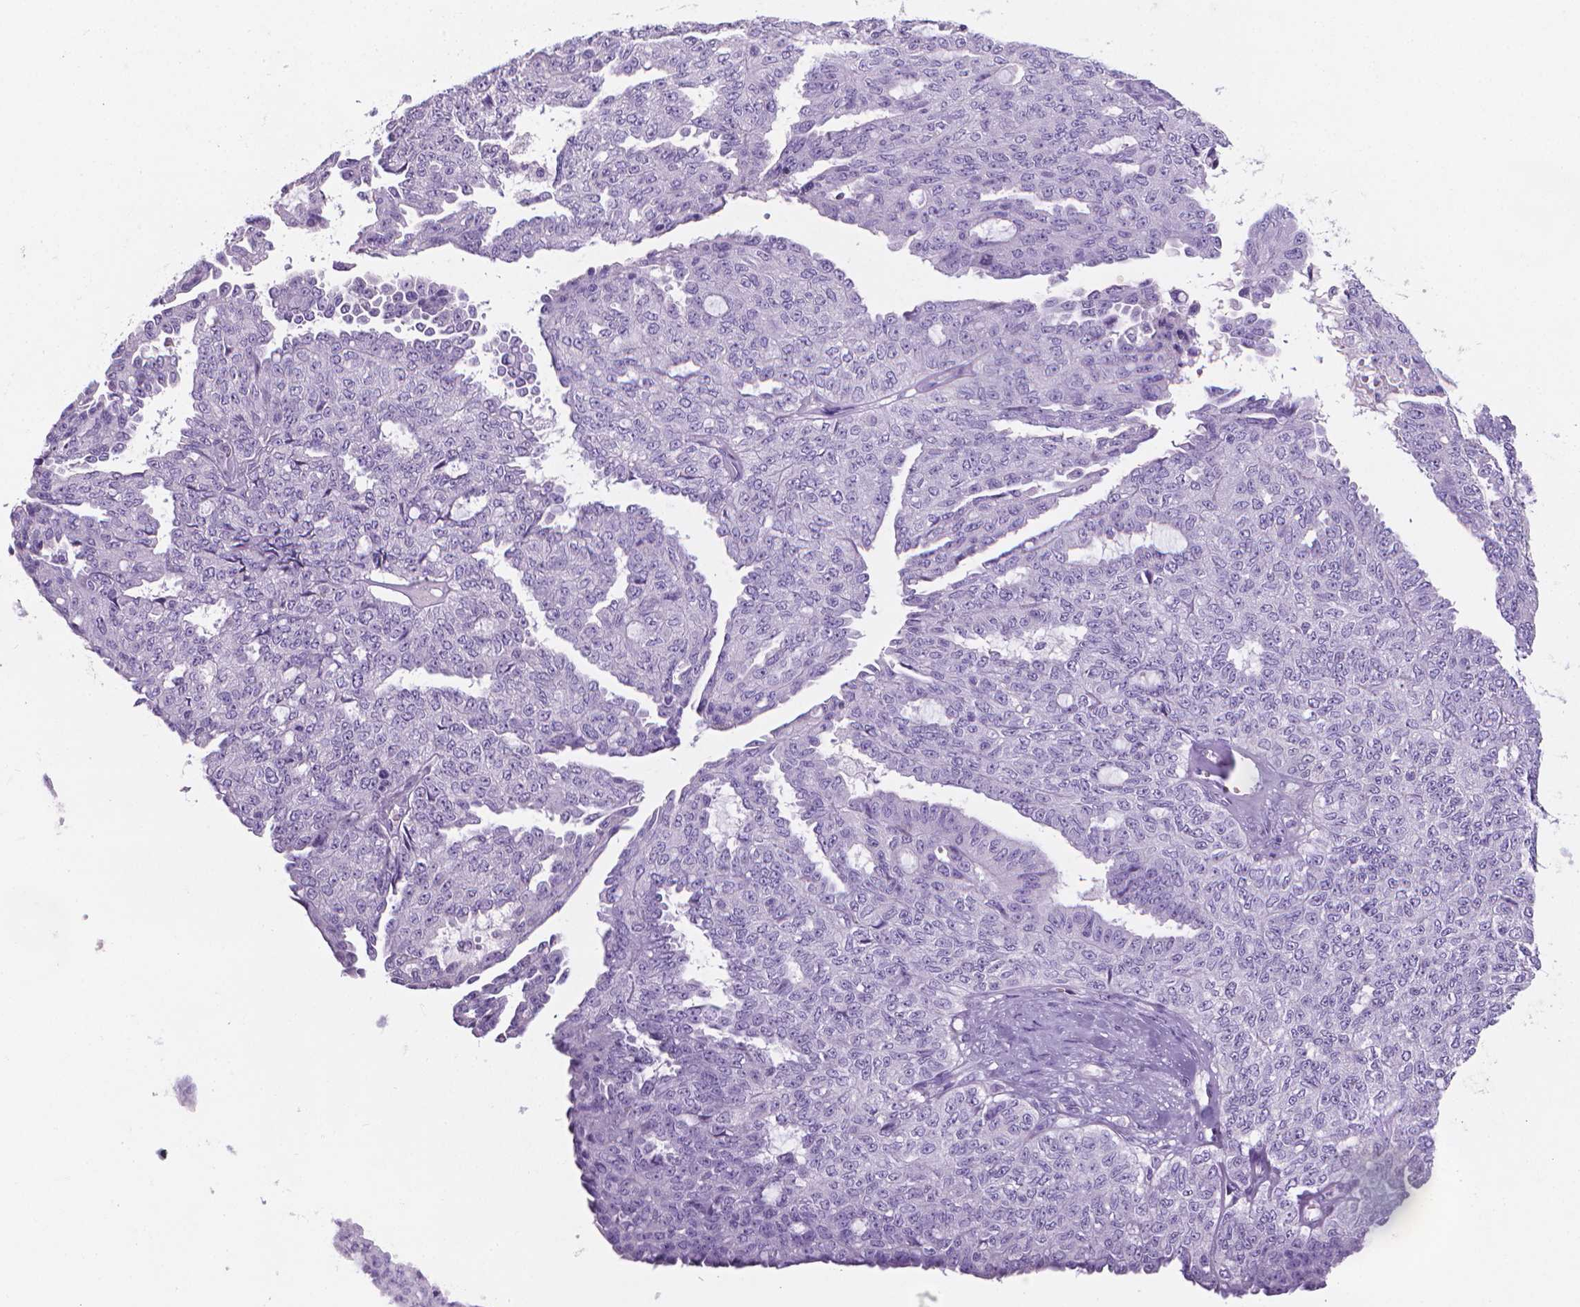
{"staining": {"intensity": "negative", "quantity": "none", "location": "none"}, "tissue": "ovarian cancer", "cell_type": "Tumor cells", "image_type": "cancer", "snomed": [{"axis": "morphology", "description": "Cystadenocarcinoma, serous, NOS"}, {"axis": "topography", "description": "Ovary"}], "caption": "Immunohistochemistry (IHC) micrograph of human ovarian cancer (serous cystadenocarcinoma) stained for a protein (brown), which reveals no positivity in tumor cells. Nuclei are stained in blue.", "gene": "XPNPEP2", "patient": {"sex": "female", "age": 71}}